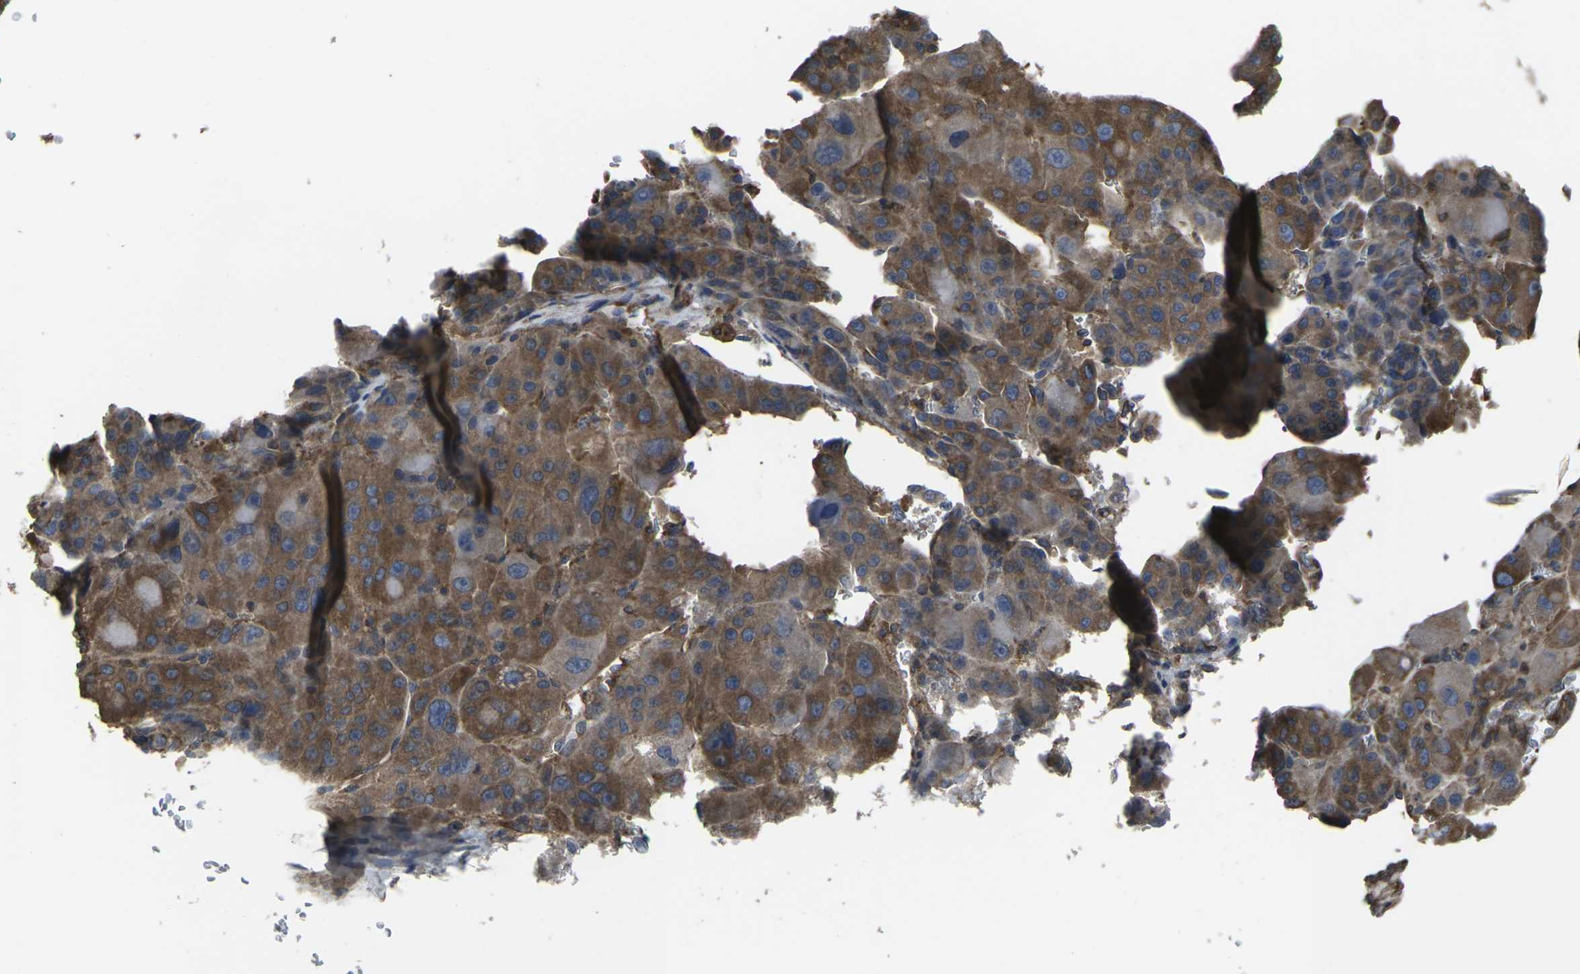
{"staining": {"intensity": "moderate", "quantity": ">75%", "location": "cytoplasmic/membranous"}, "tissue": "liver cancer", "cell_type": "Tumor cells", "image_type": "cancer", "snomed": [{"axis": "morphology", "description": "Carcinoma, Hepatocellular, NOS"}, {"axis": "topography", "description": "Liver"}], "caption": "Liver cancer stained with a protein marker displays moderate staining in tumor cells.", "gene": "PRKACB", "patient": {"sex": "male", "age": 76}}